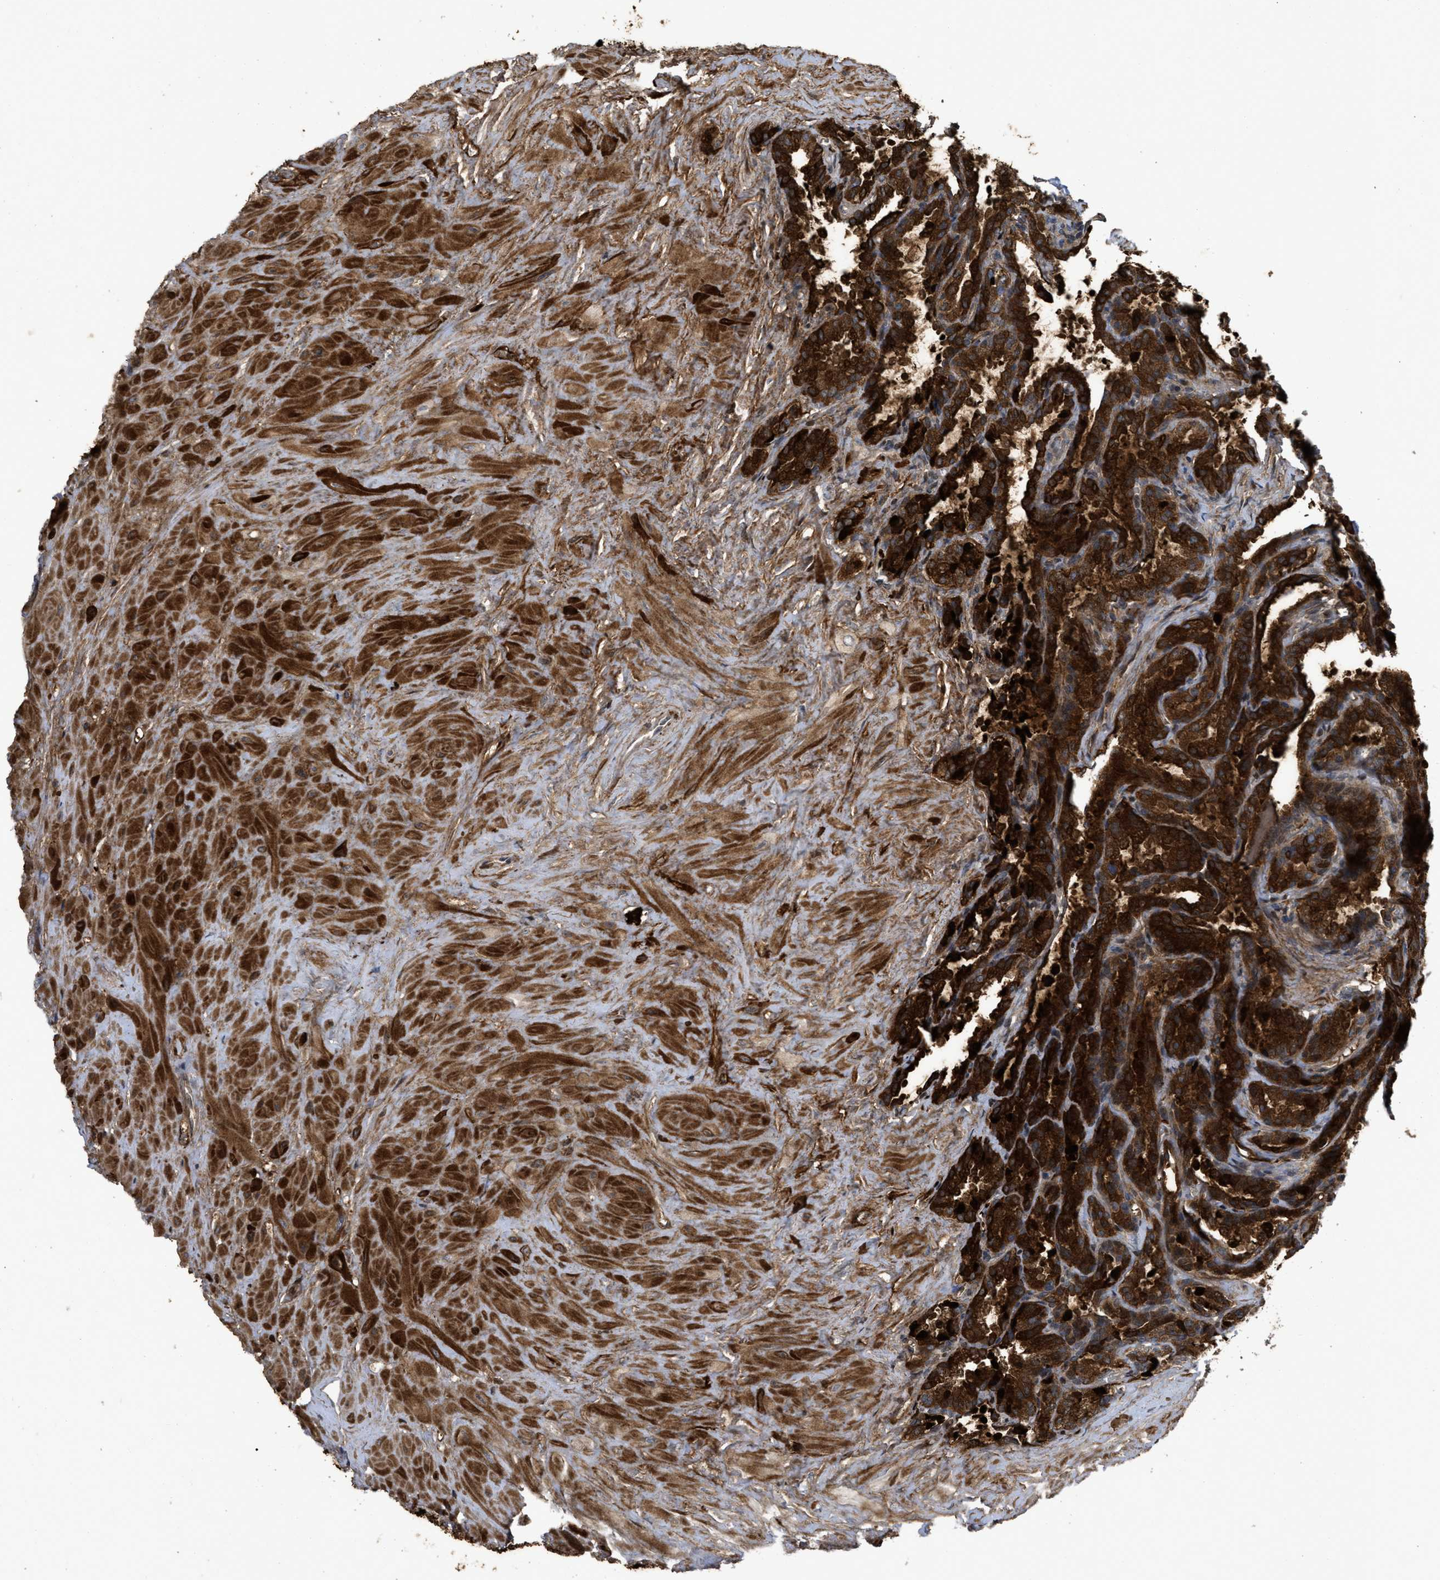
{"staining": {"intensity": "strong", "quantity": ">75%", "location": "cytoplasmic/membranous"}, "tissue": "seminal vesicle", "cell_type": "Glandular cells", "image_type": "normal", "snomed": [{"axis": "morphology", "description": "Normal tissue, NOS"}, {"axis": "topography", "description": "Seminal veicle"}], "caption": "A histopathology image of human seminal vesicle stained for a protein exhibits strong cytoplasmic/membranous brown staining in glandular cells. (DAB (3,3'-diaminobenzidine) = brown stain, brightfield microscopy at high magnification).", "gene": "CBR3", "patient": {"sex": "male", "age": 46}}